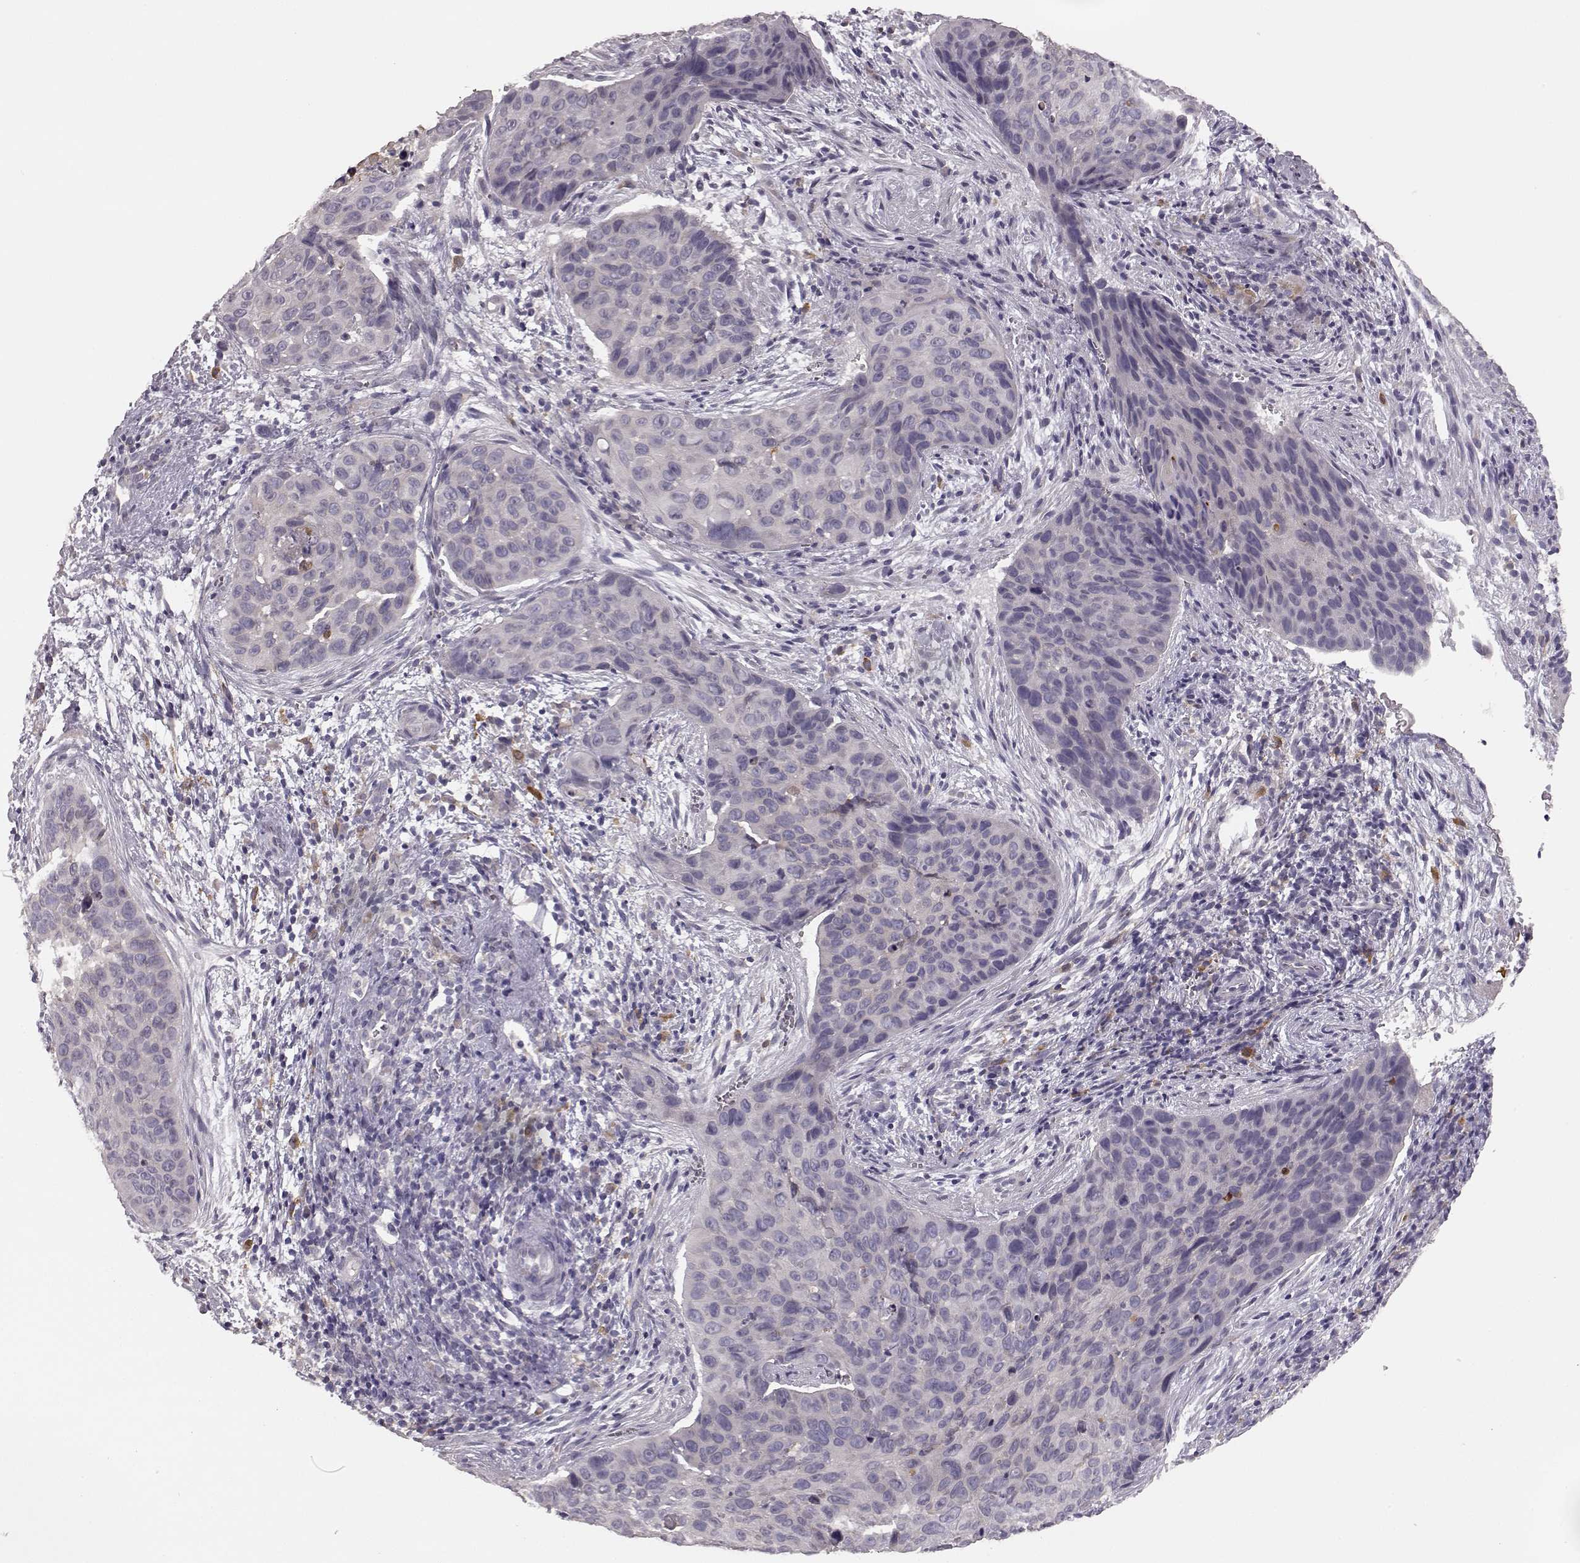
{"staining": {"intensity": "negative", "quantity": "none", "location": "none"}, "tissue": "cervical cancer", "cell_type": "Tumor cells", "image_type": "cancer", "snomed": [{"axis": "morphology", "description": "Squamous cell carcinoma, NOS"}, {"axis": "topography", "description": "Cervix"}], "caption": "Immunohistochemical staining of cervical cancer (squamous cell carcinoma) exhibits no significant positivity in tumor cells.", "gene": "GHR", "patient": {"sex": "female", "age": 35}}